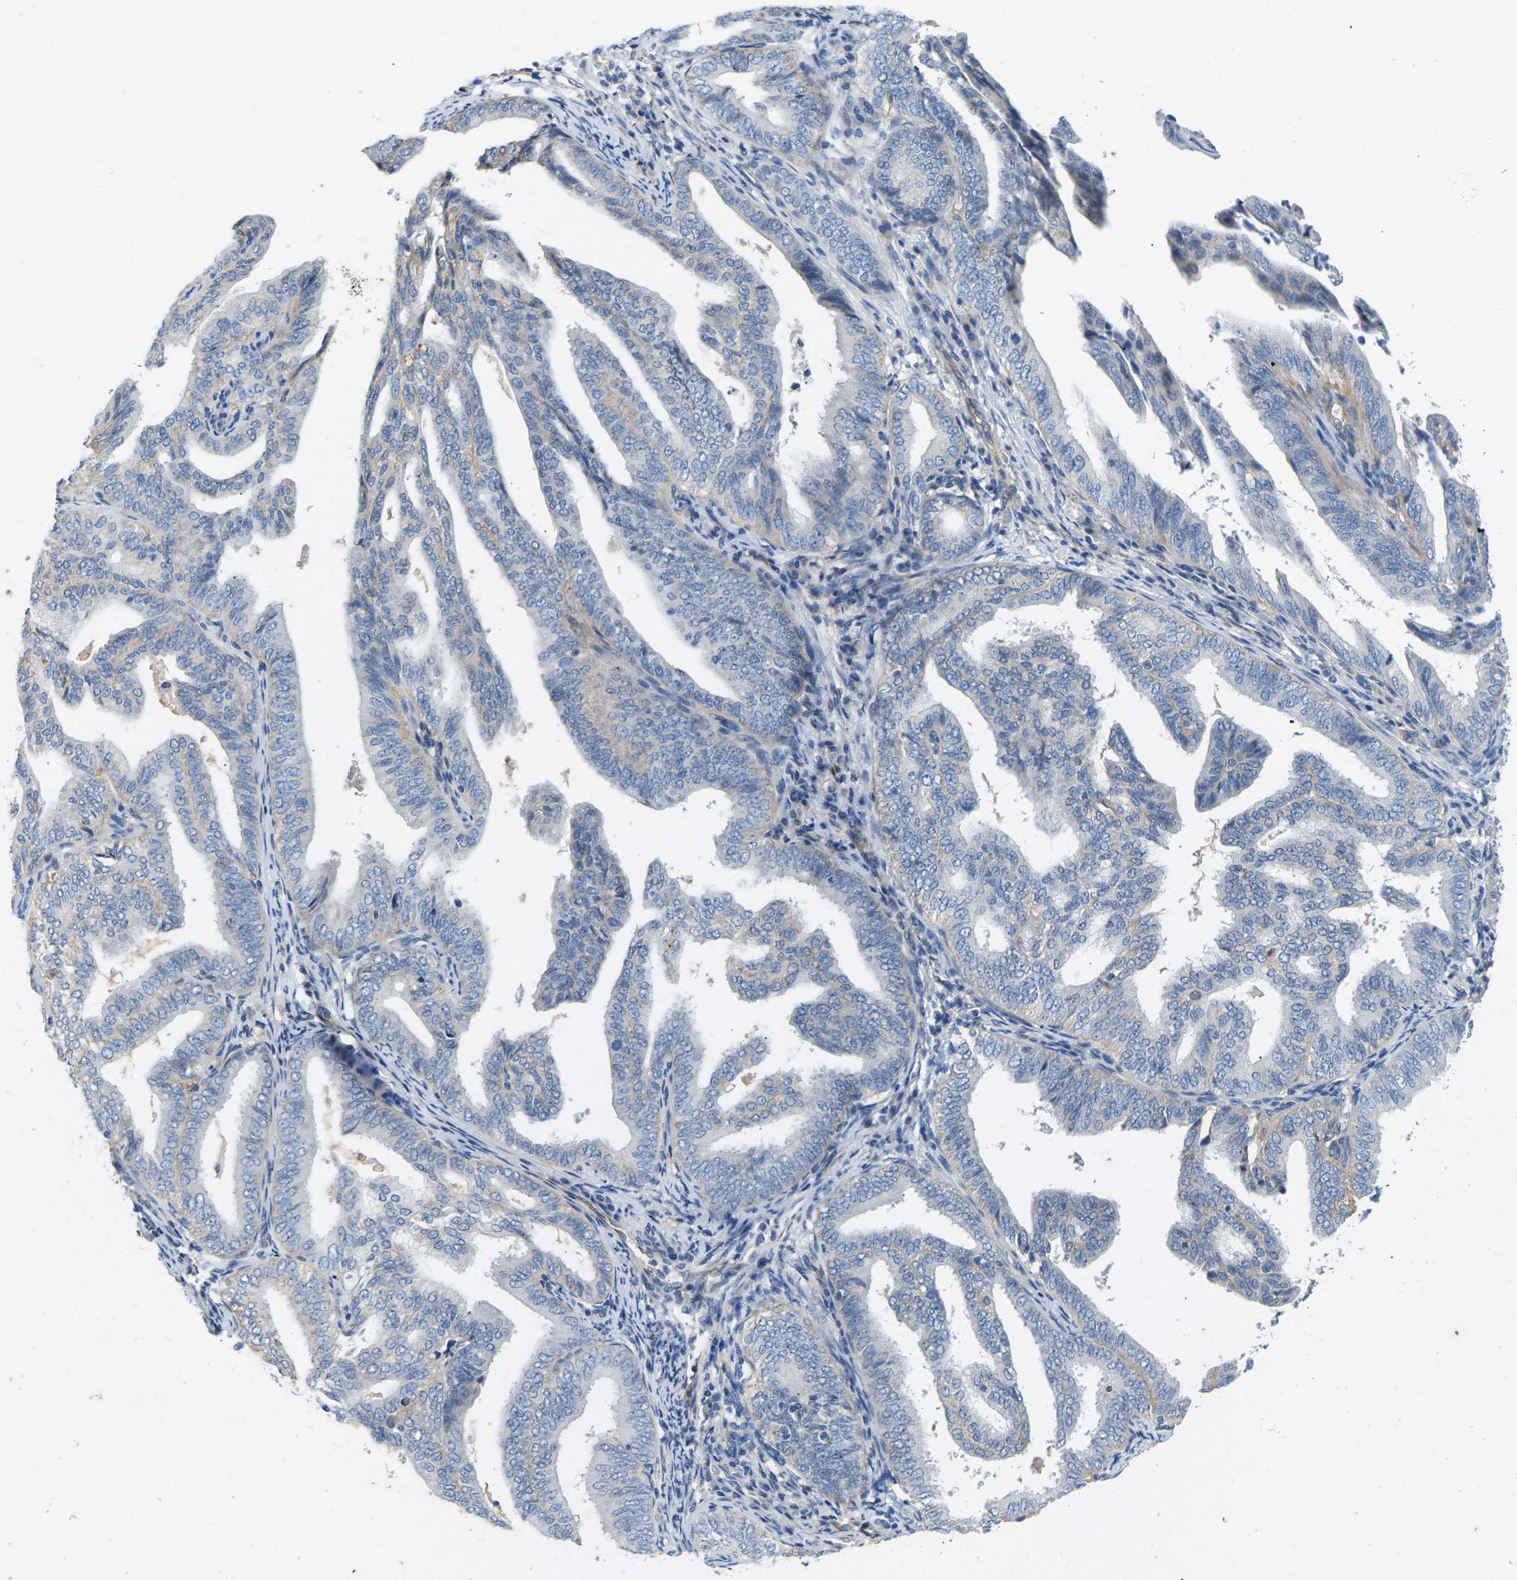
{"staining": {"intensity": "weak", "quantity": "25%-75%", "location": "cytoplasmic/membranous"}, "tissue": "endometrial cancer", "cell_type": "Tumor cells", "image_type": "cancer", "snomed": [{"axis": "morphology", "description": "Adenocarcinoma, NOS"}, {"axis": "topography", "description": "Endometrium"}], "caption": "Immunohistochemical staining of endometrial cancer (adenocarcinoma) demonstrates low levels of weak cytoplasmic/membranous protein positivity in approximately 25%-75% of tumor cells.", "gene": "ITGA5", "patient": {"sex": "female", "age": 58}}